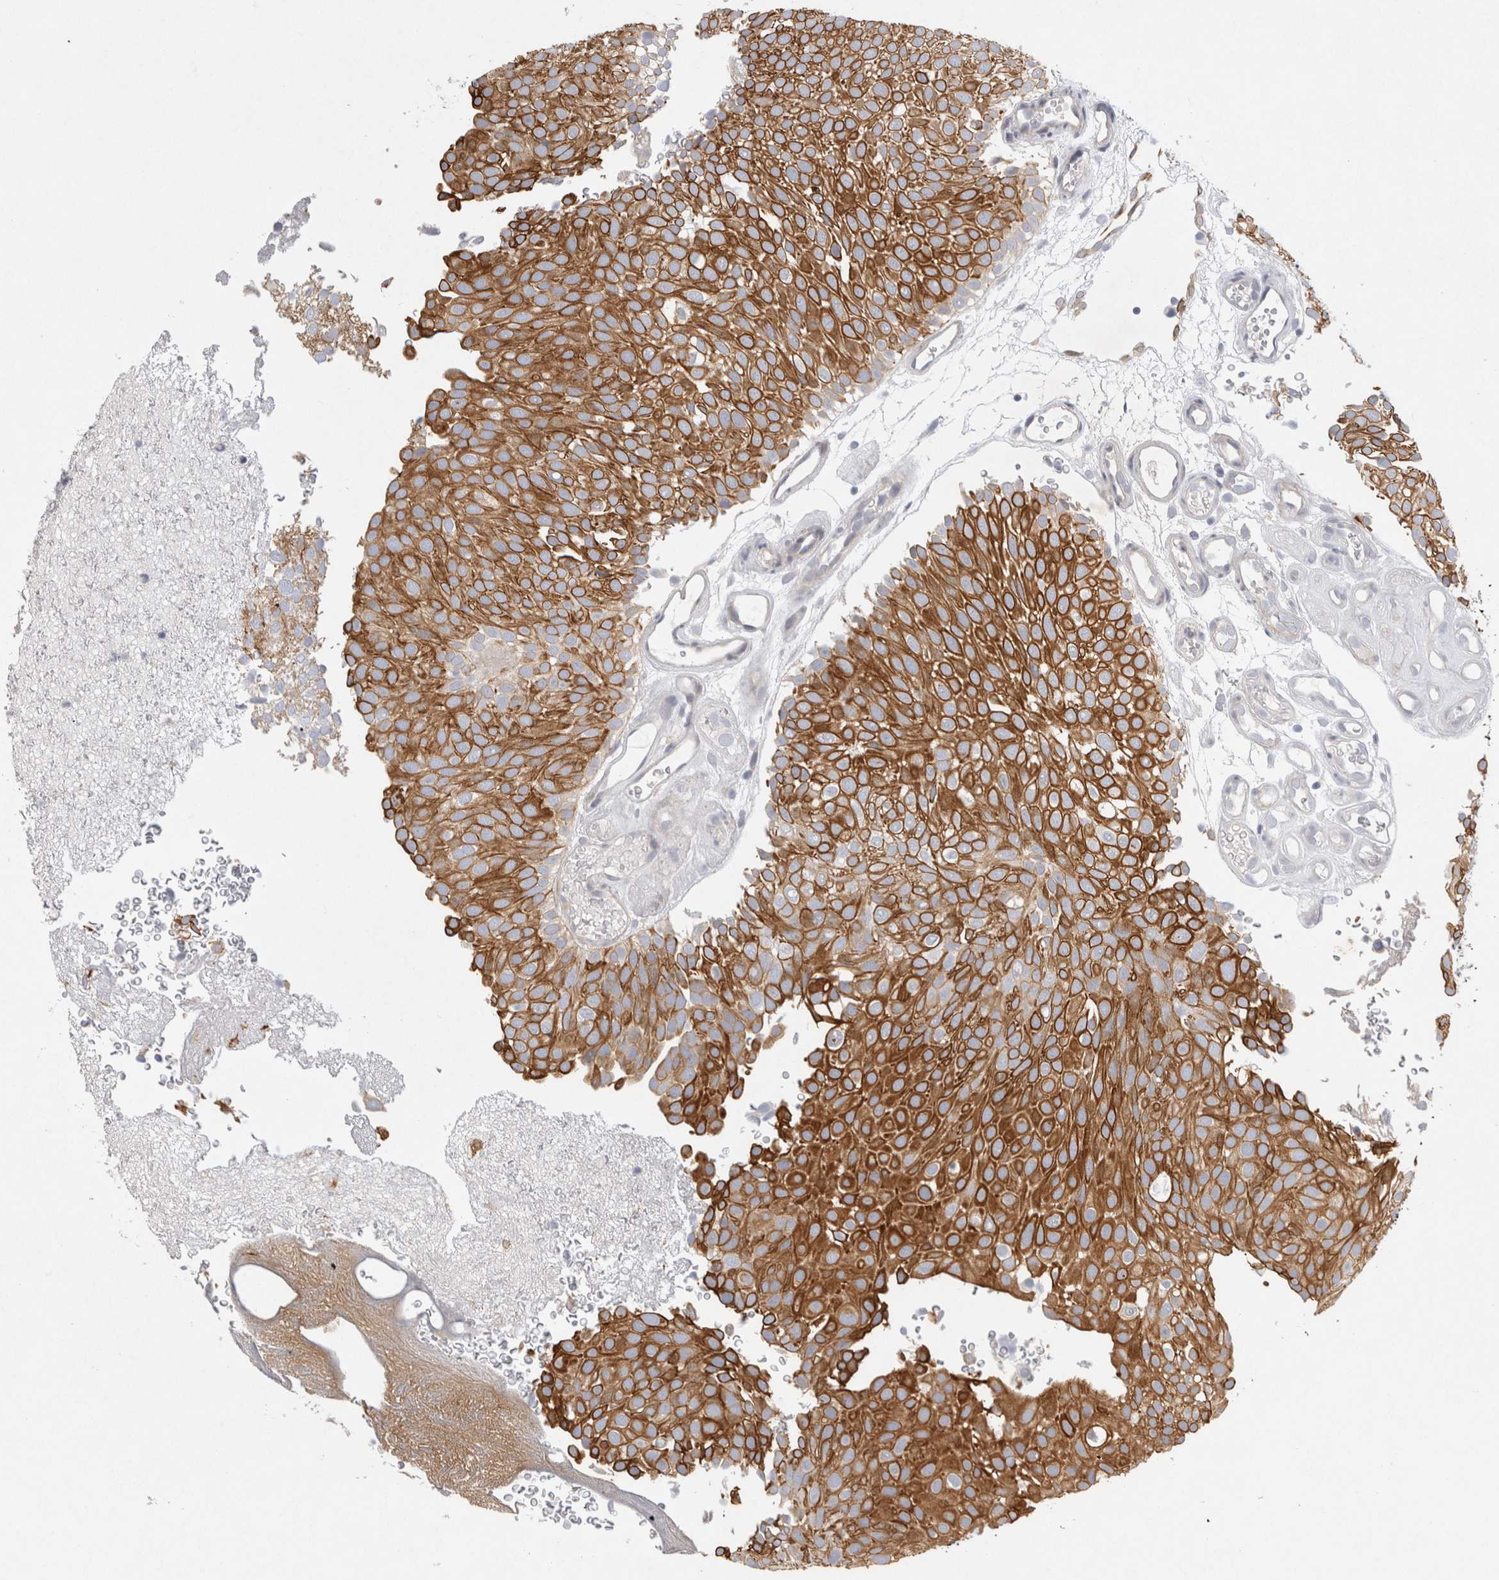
{"staining": {"intensity": "strong", "quantity": ">75%", "location": "cytoplasmic/membranous"}, "tissue": "urothelial cancer", "cell_type": "Tumor cells", "image_type": "cancer", "snomed": [{"axis": "morphology", "description": "Urothelial carcinoma, Low grade"}, {"axis": "topography", "description": "Urinary bladder"}], "caption": "This micrograph demonstrates immunohistochemistry staining of urothelial cancer, with high strong cytoplasmic/membranous positivity in approximately >75% of tumor cells.", "gene": "BZW2", "patient": {"sex": "male", "age": 78}}